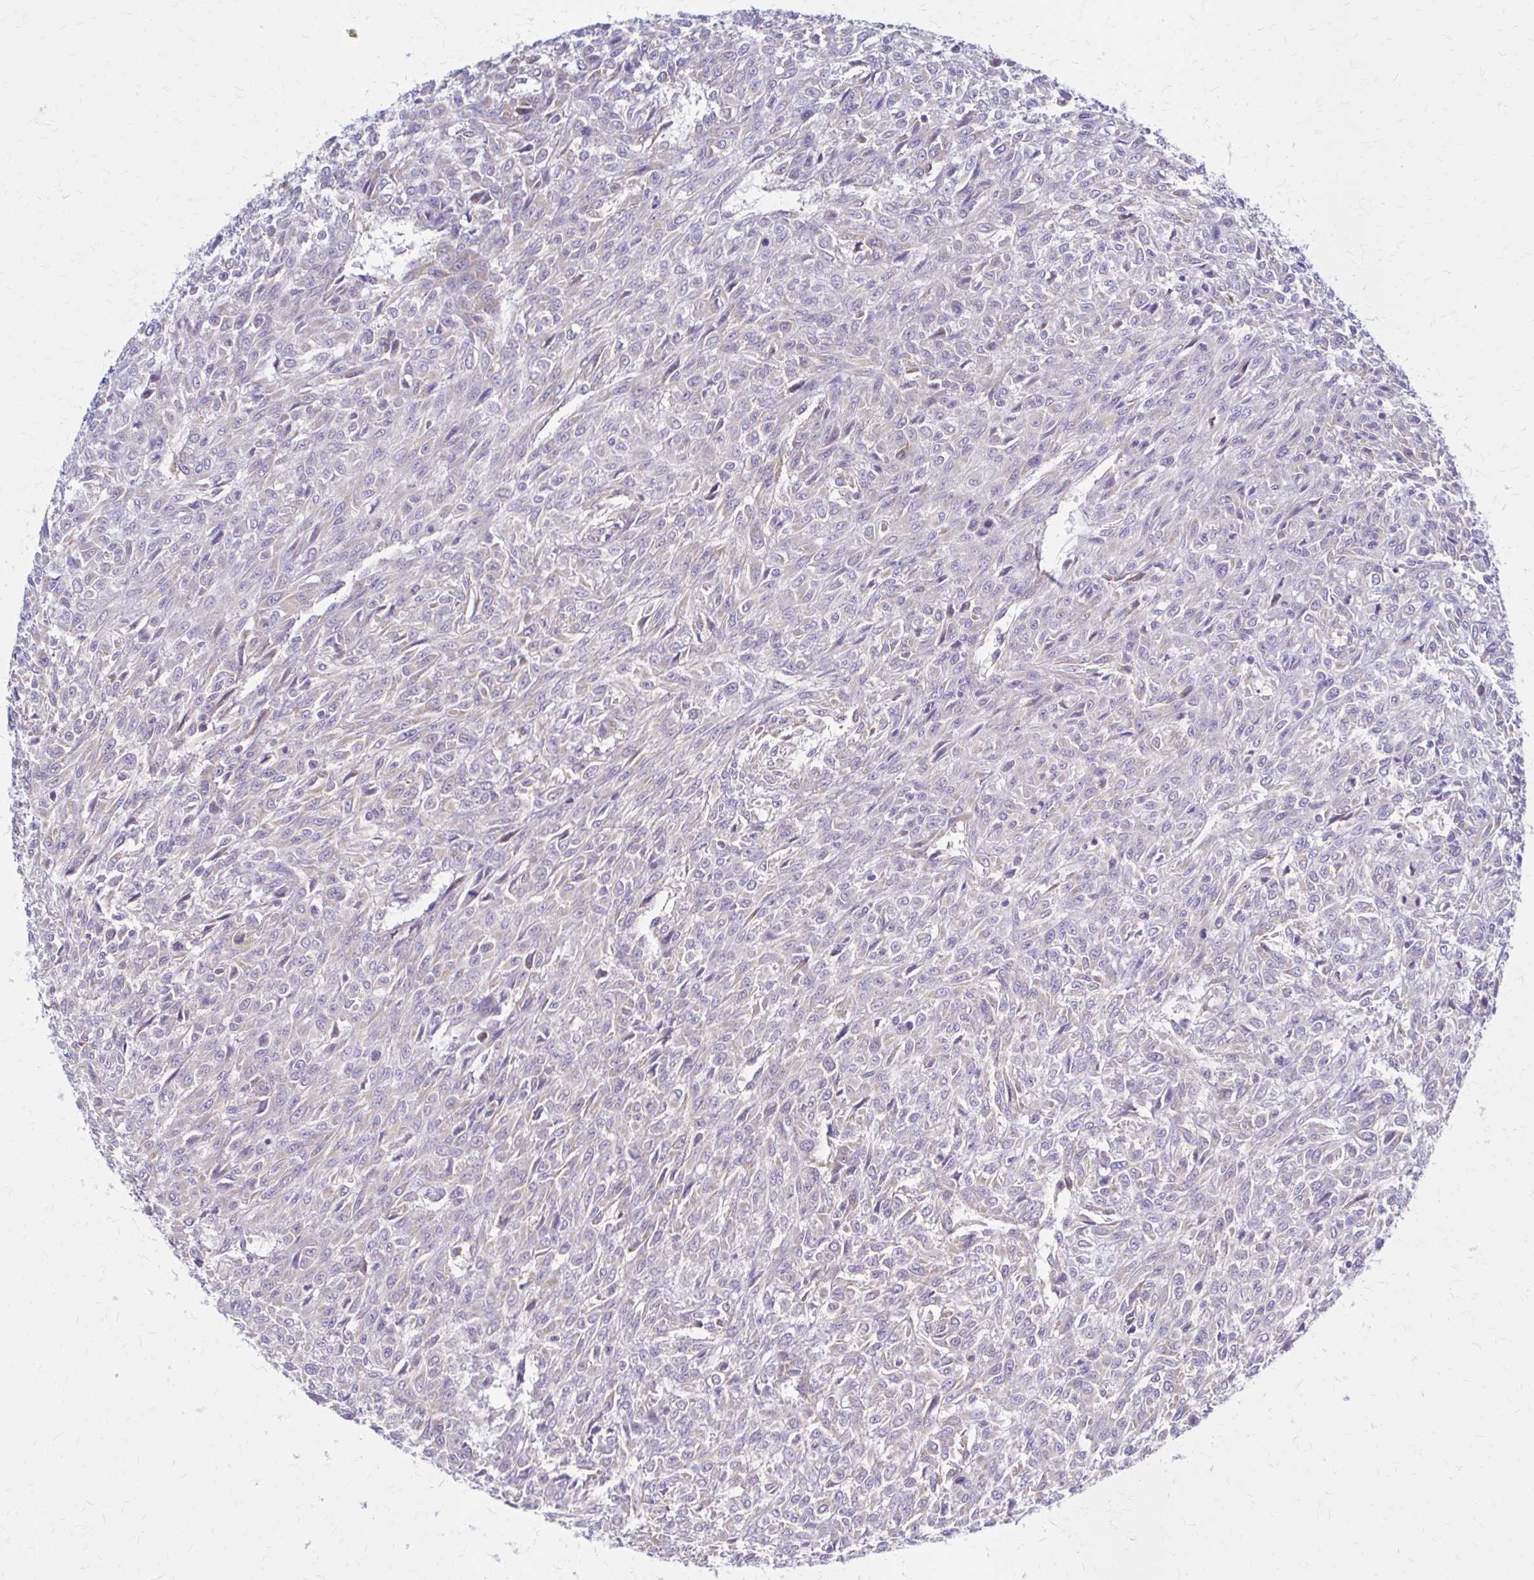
{"staining": {"intensity": "negative", "quantity": "none", "location": "none"}, "tissue": "renal cancer", "cell_type": "Tumor cells", "image_type": "cancer", "snomed": [{"axis": "morphology", "description": "Adenocarcinoma, NOS"}, {"axis": "topography", "description": "Kidney"}], "caption": "Tumor cells show no significant positivity in renal cancer (adenocarcinoma). (DAB (3,3'-diaminobenzidine) immunohistochemistry (IHC) with hematoxylin counter stain).", "gene": "RPL27A", "patient": {"sex": "male", "age": 58}}